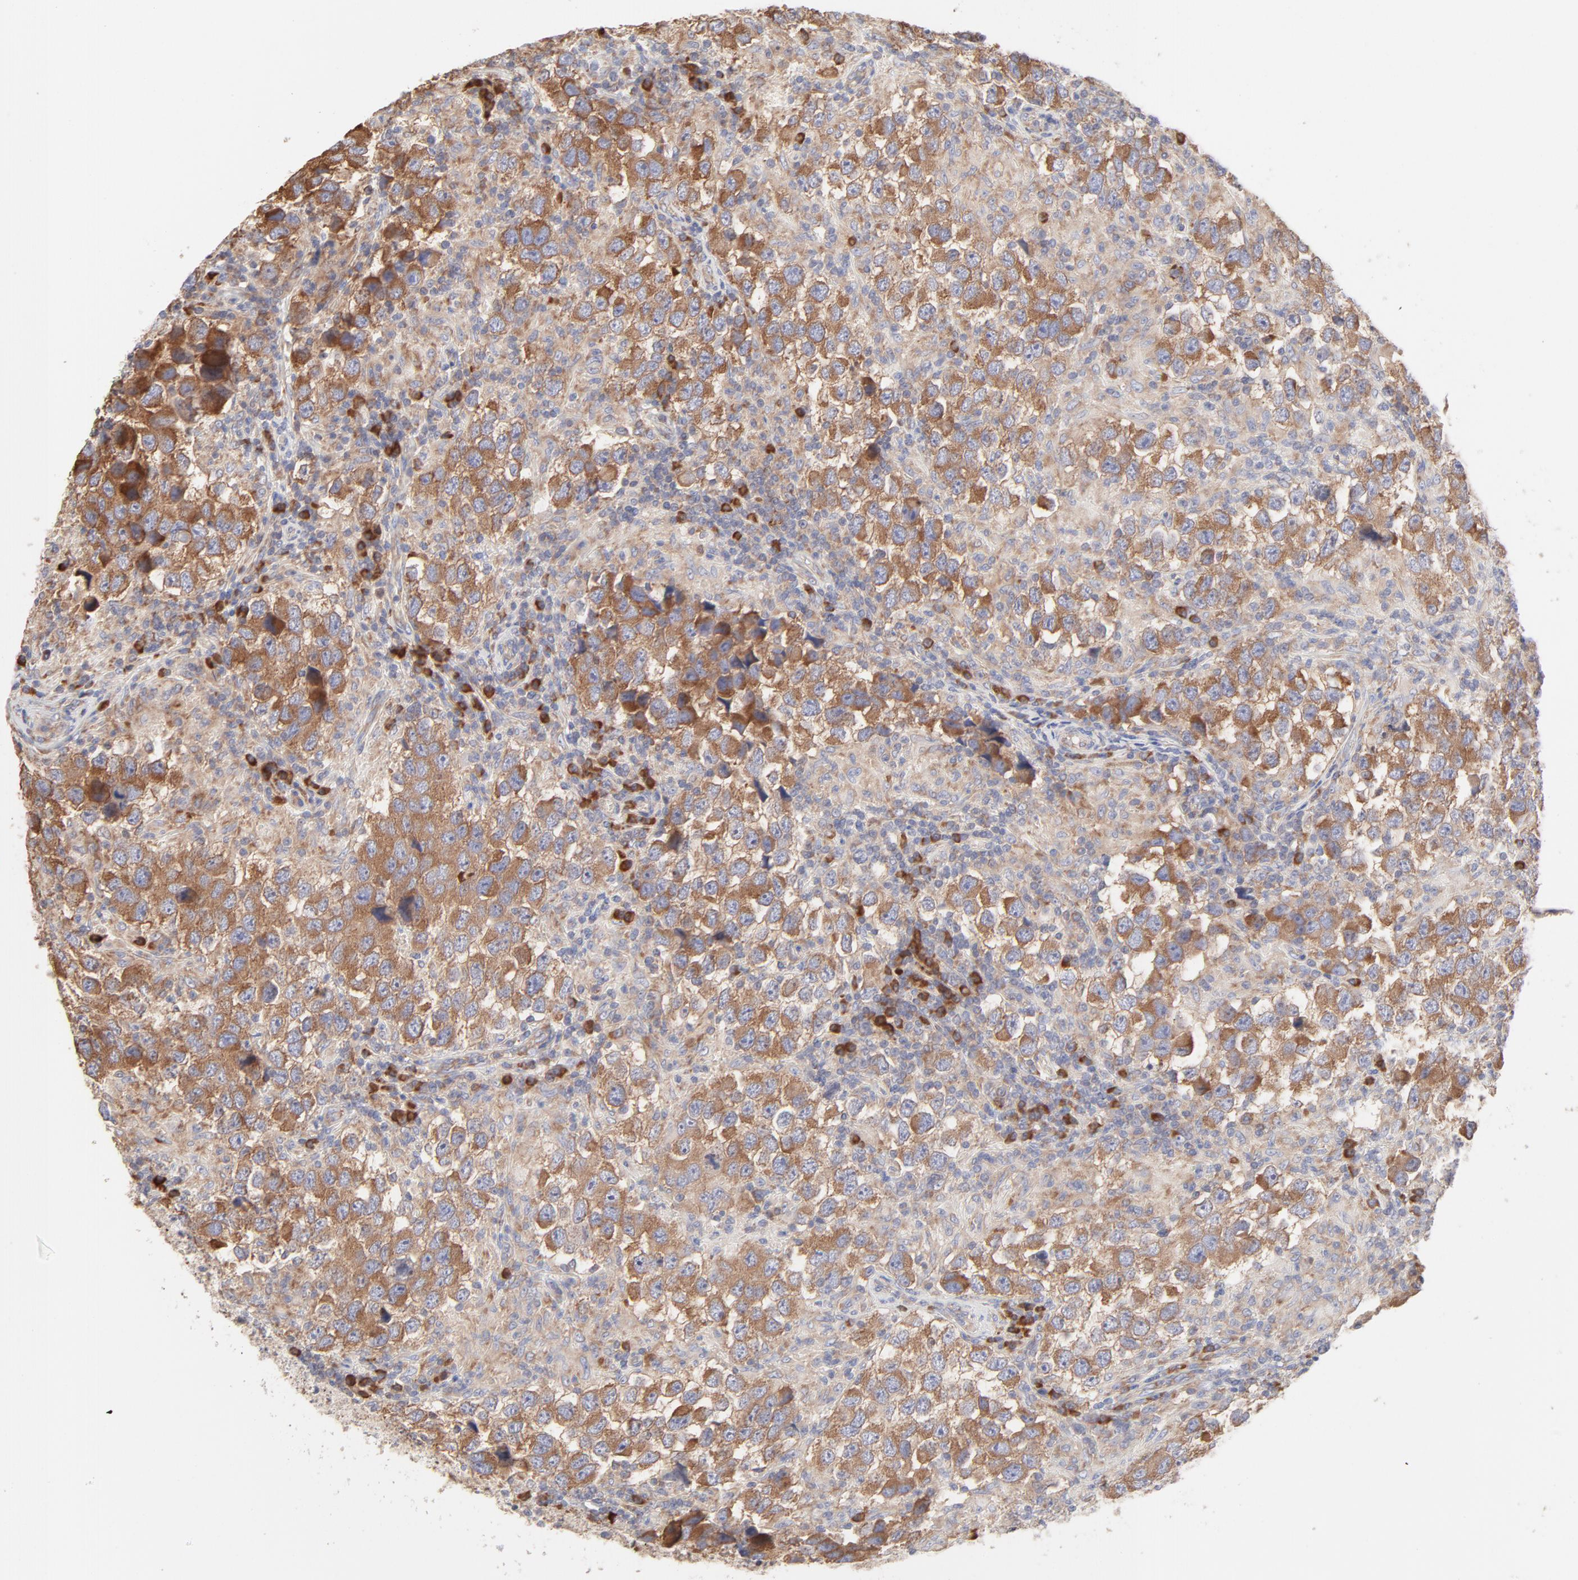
{"staining": {"intensity": "moderate", "quantity": ">75%", "location": "cytoplasmic/membranous"}, "tissue": "testis cancer", "cell_type": "Tumor cells", "image_type": "cancer", "snomed": [{"axis": "morphology", "description": "Carcinoma, Embryonal, NOS"}, {"axis": "topography", "description": "Testis"}], "caption": "Moderate cytoplasmic/membranous protein staining is seen in about >75% of tumor cells in testis embryonal carcinoma.", "gene": "RPS21", "patient": {"sex": "male", "age": 21}}